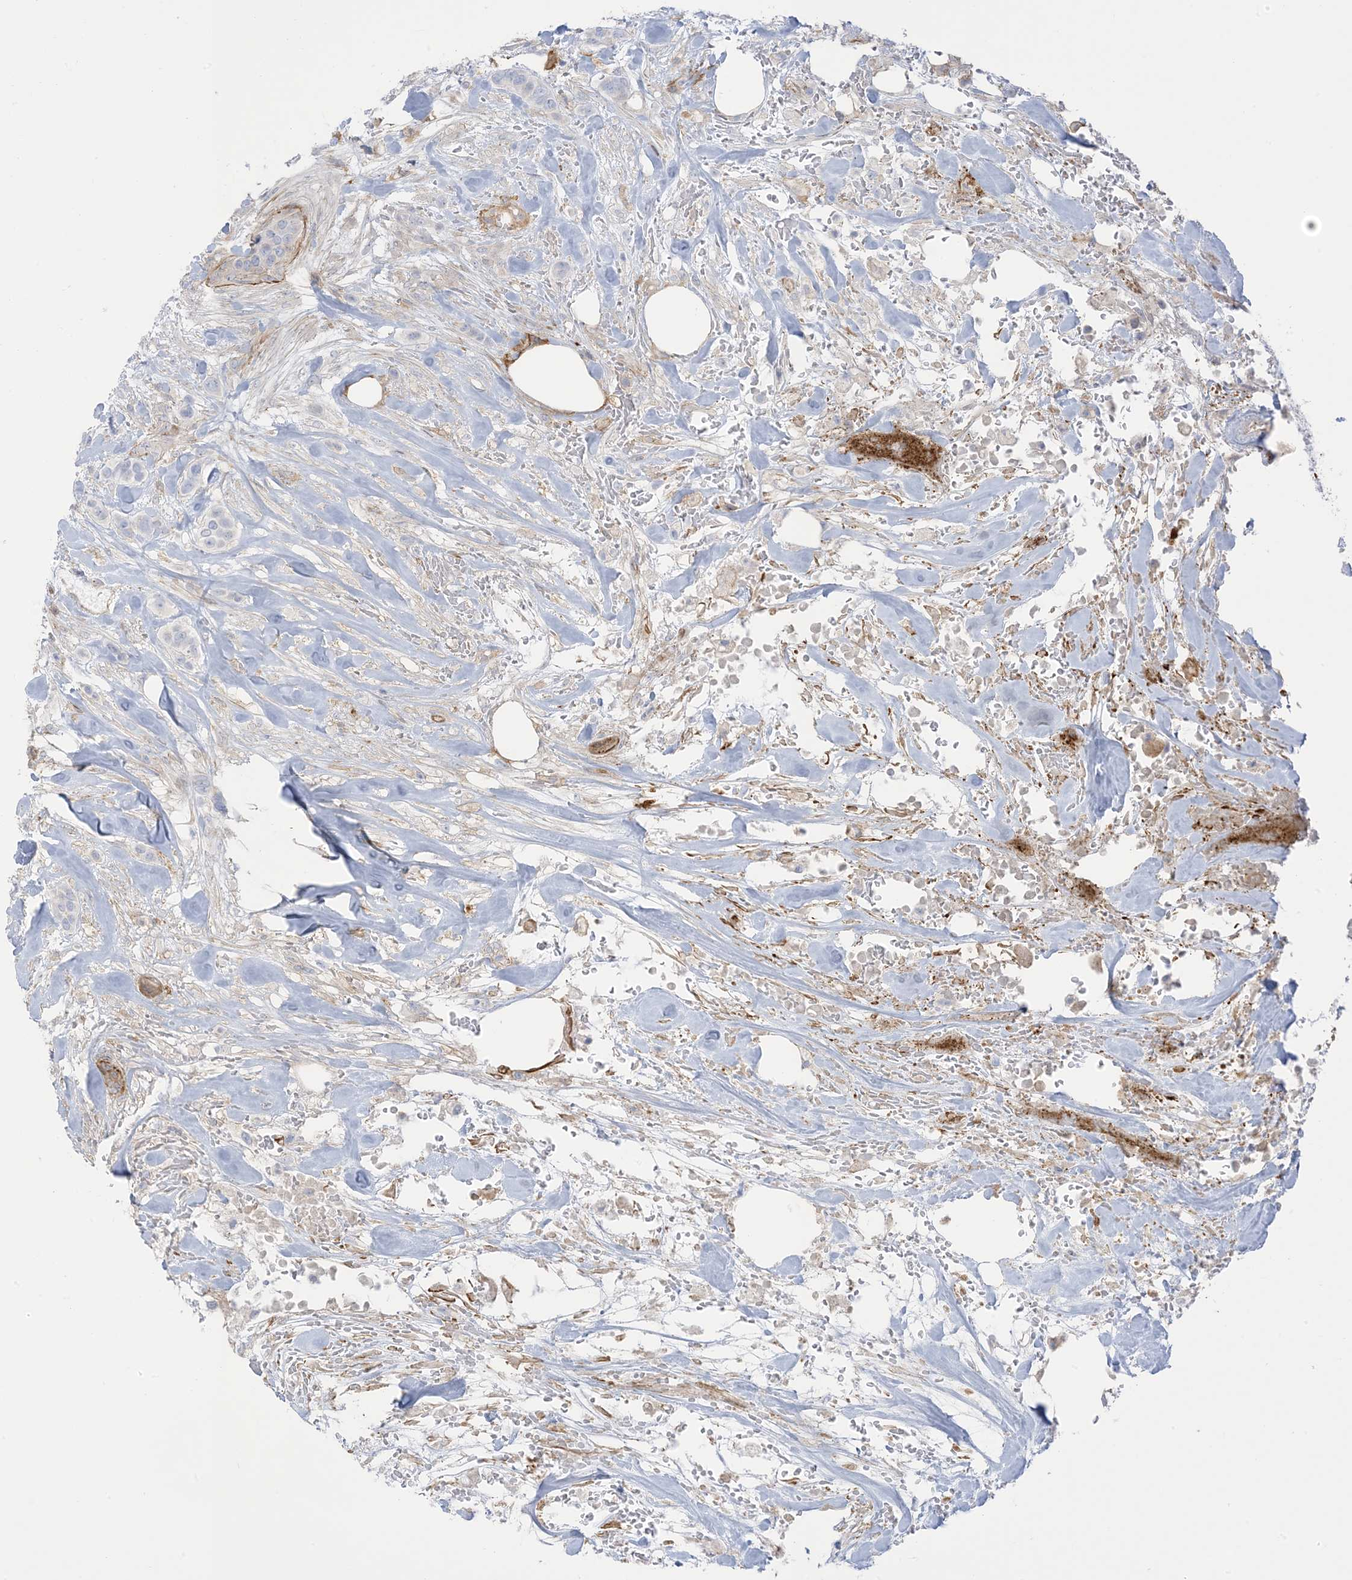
{"staining": {"intensity": "negative", "quantity": "none", "location": "none"}, "tissue": "breast cancer", "cell_type": "Tumor cells", "image_type": "cancer", "snomed": [{"axis": "morphology", "description": "Lobular carcinoma"}, {"axis": "topography", "description": "Breast"}], "caption": "A histopathology image of breast lobular carcinoma stained for a protein displays no brown staining in tumor cells. (DAB (3,3'-diaminobenzidine) immunohistochemistry with hematoxylin counter stain).", "gene": "ICMT", "patient": {"sex": "female", "age": 51}}